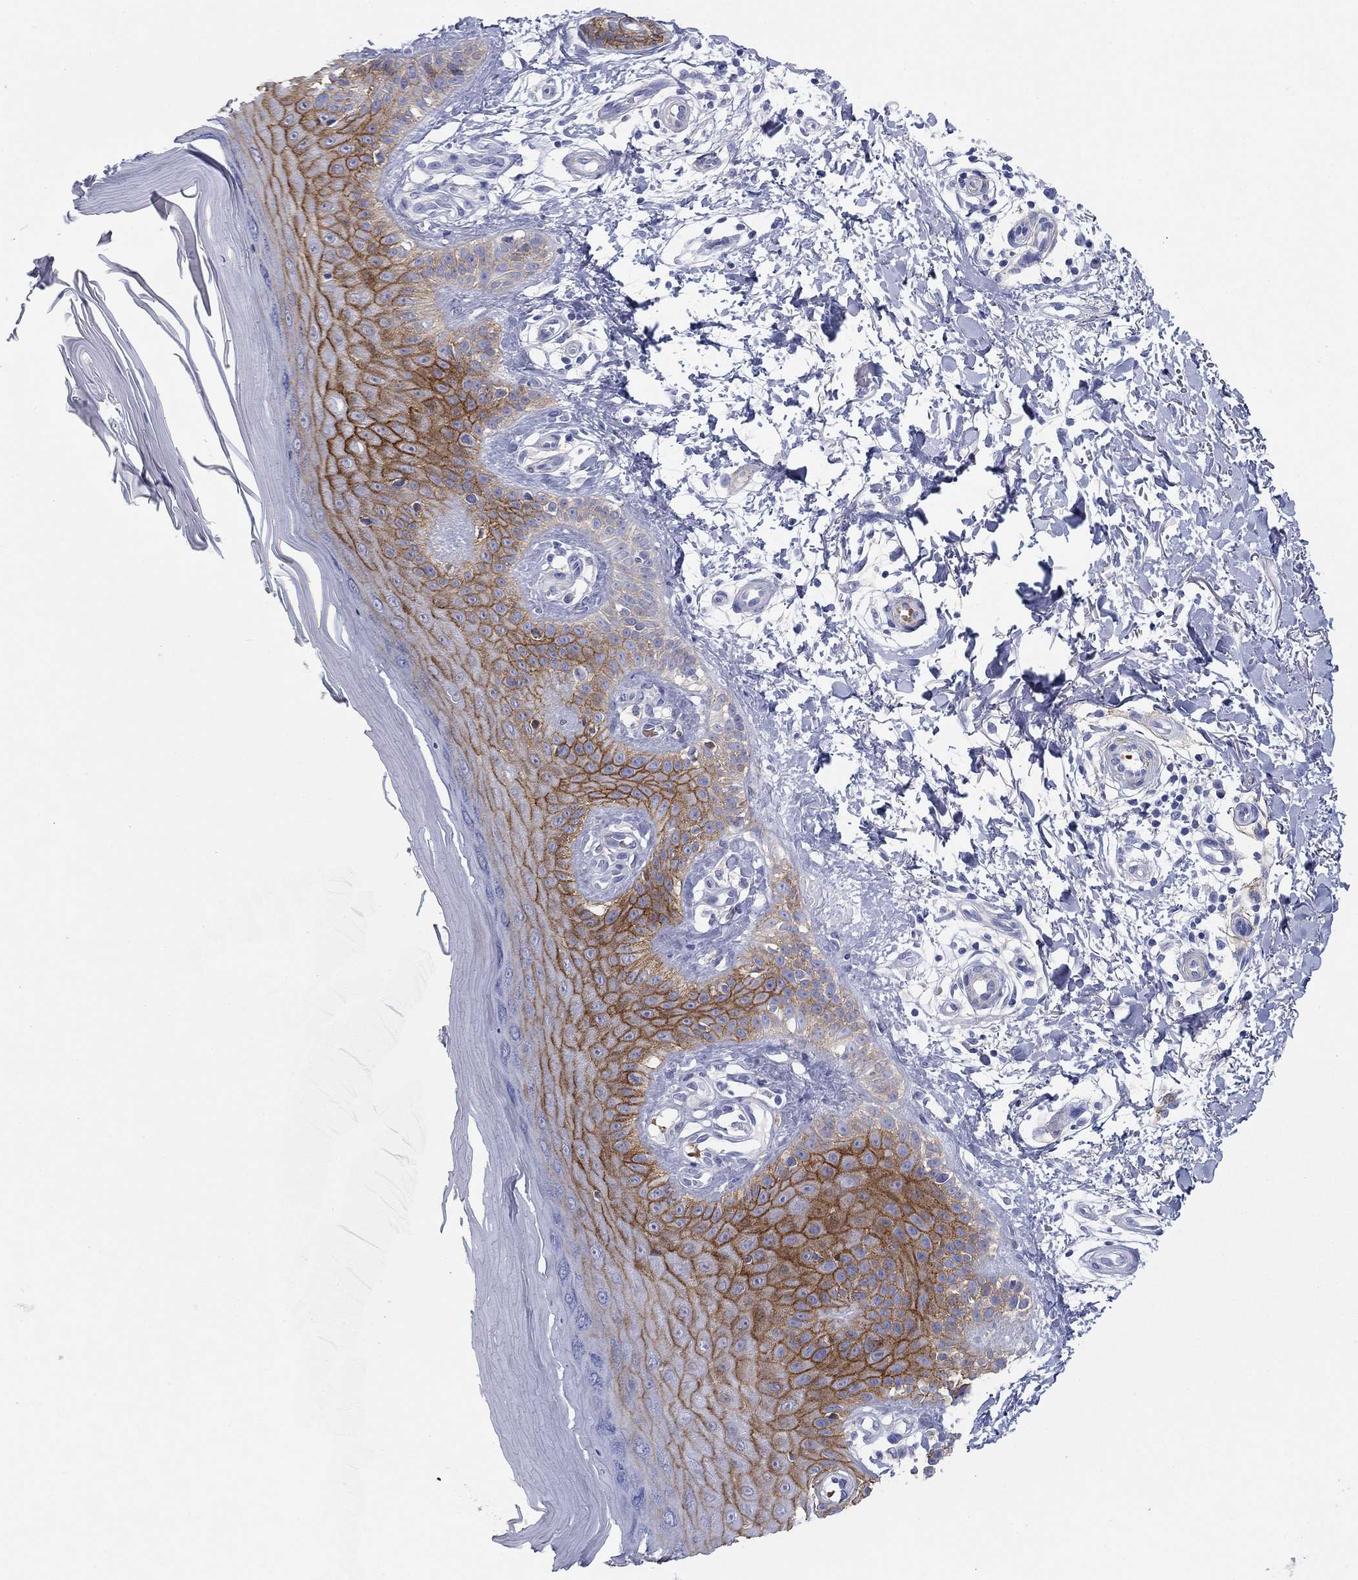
{"staining": {"intensity": "negative", "quantity": "none", "location": "none"}, "tissue": "skin", "cell_type": "Fibroblasts", "image_type": "normal", "snomed": [{"axis": "morphology", "description": "Normal tissue, NOS"}, {"axis": "morphology", "description": "Inflammation, NOS"}, {"axis": "morphology", "description": "Fibrosis, NOS"}, {"axis": "topography", "description": "Skin"}], "caption": "High power microscopy micrograph of an immunohistochemistry (IHC) histopathology image of normal skin, revealing no significant staining in fibroblasts.", "gene": "GPC1", "patient": {"sex": "male", "age": 71}}